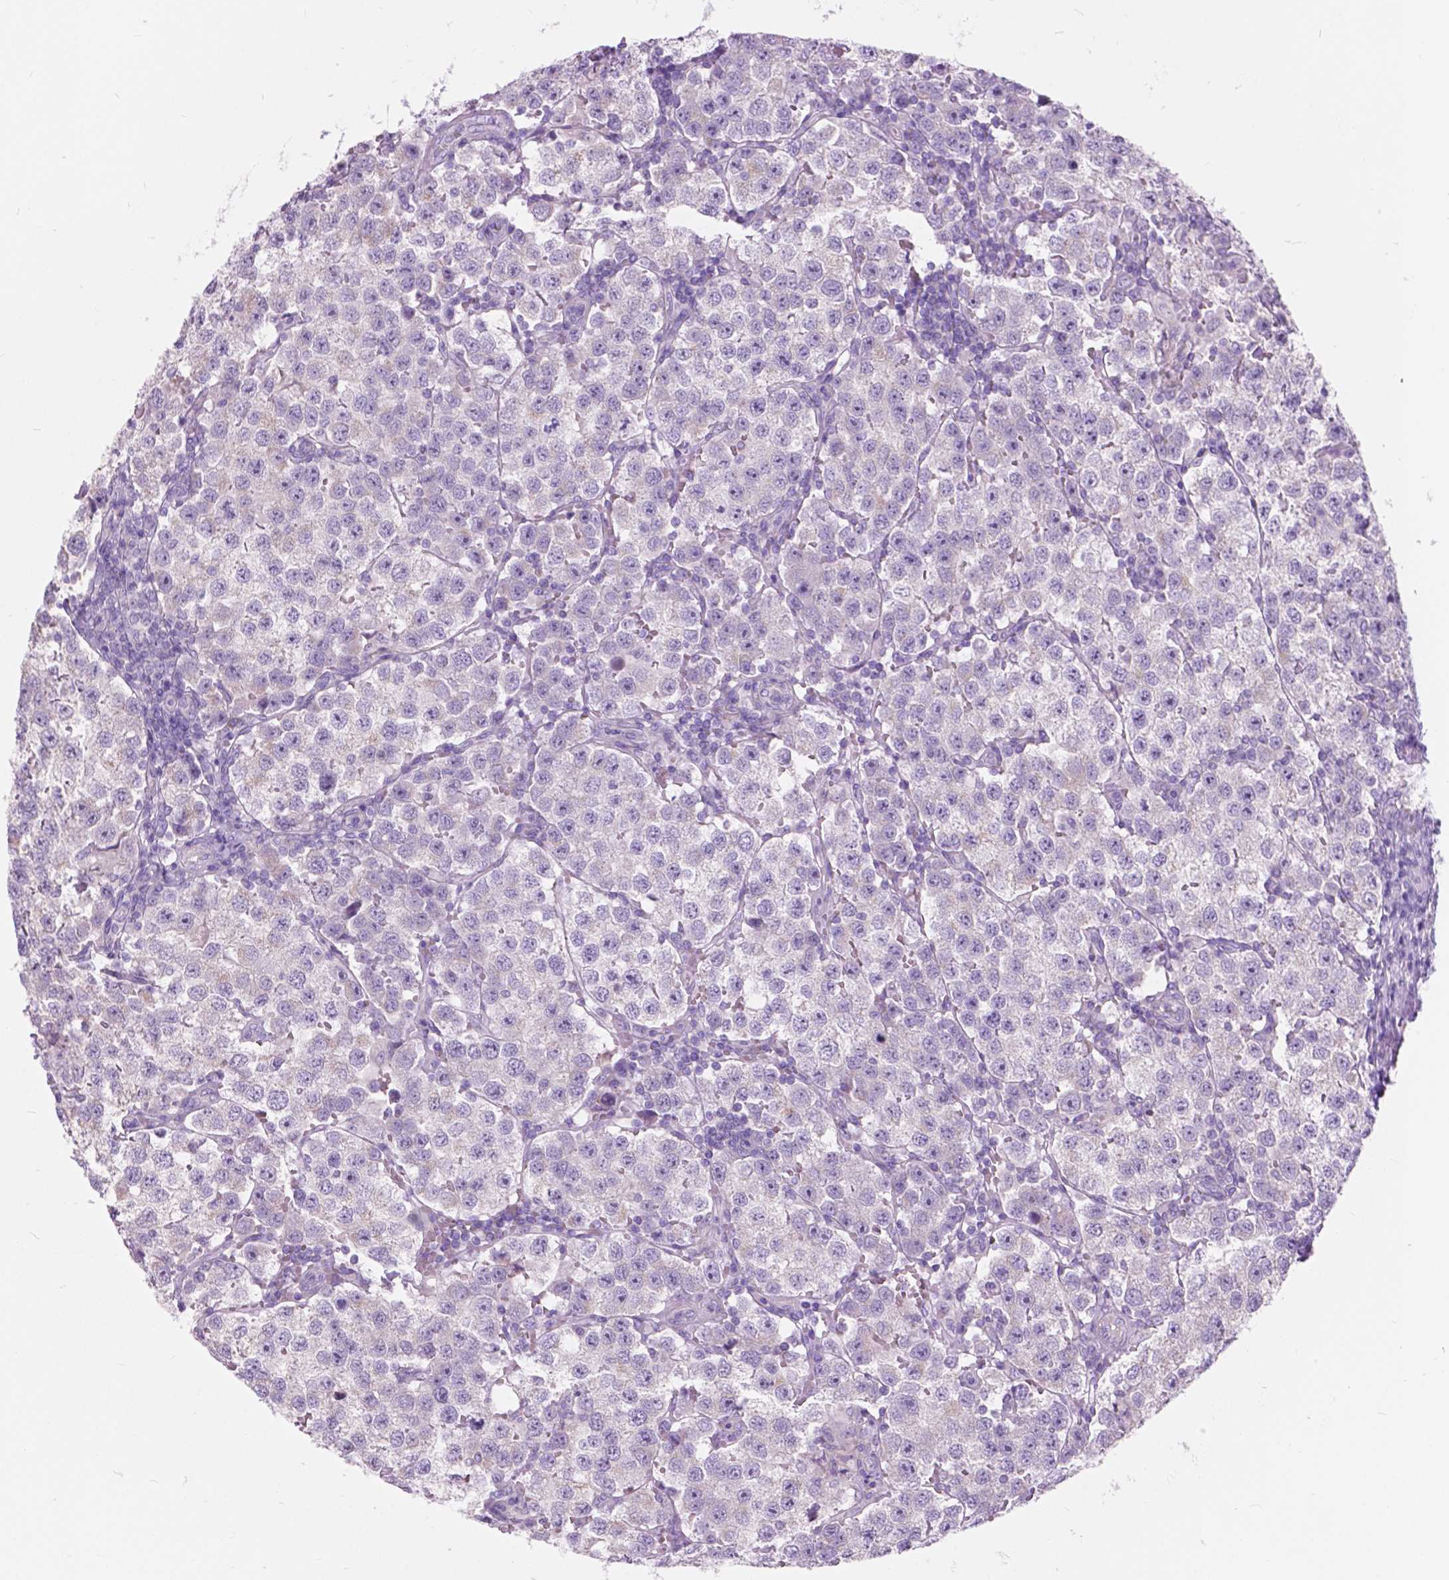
{"staining": {"intensity": "negative", "quantity": "none", "location": "none"}, "tissue": "testis cancer", "cell_type": "Tumor cells", "image_type": "cancer", "snomed": [{"axis": "morphology", "description": "Seminoma, NOS"}, {"axis": "topography", "description": "Testis"}], "caption": "Immunohistochemistry (IHC) of human testis cancer displays no staining in tumor cells.", "gene": "PRR35", "patient": {"sex": "male", "age": 37}}